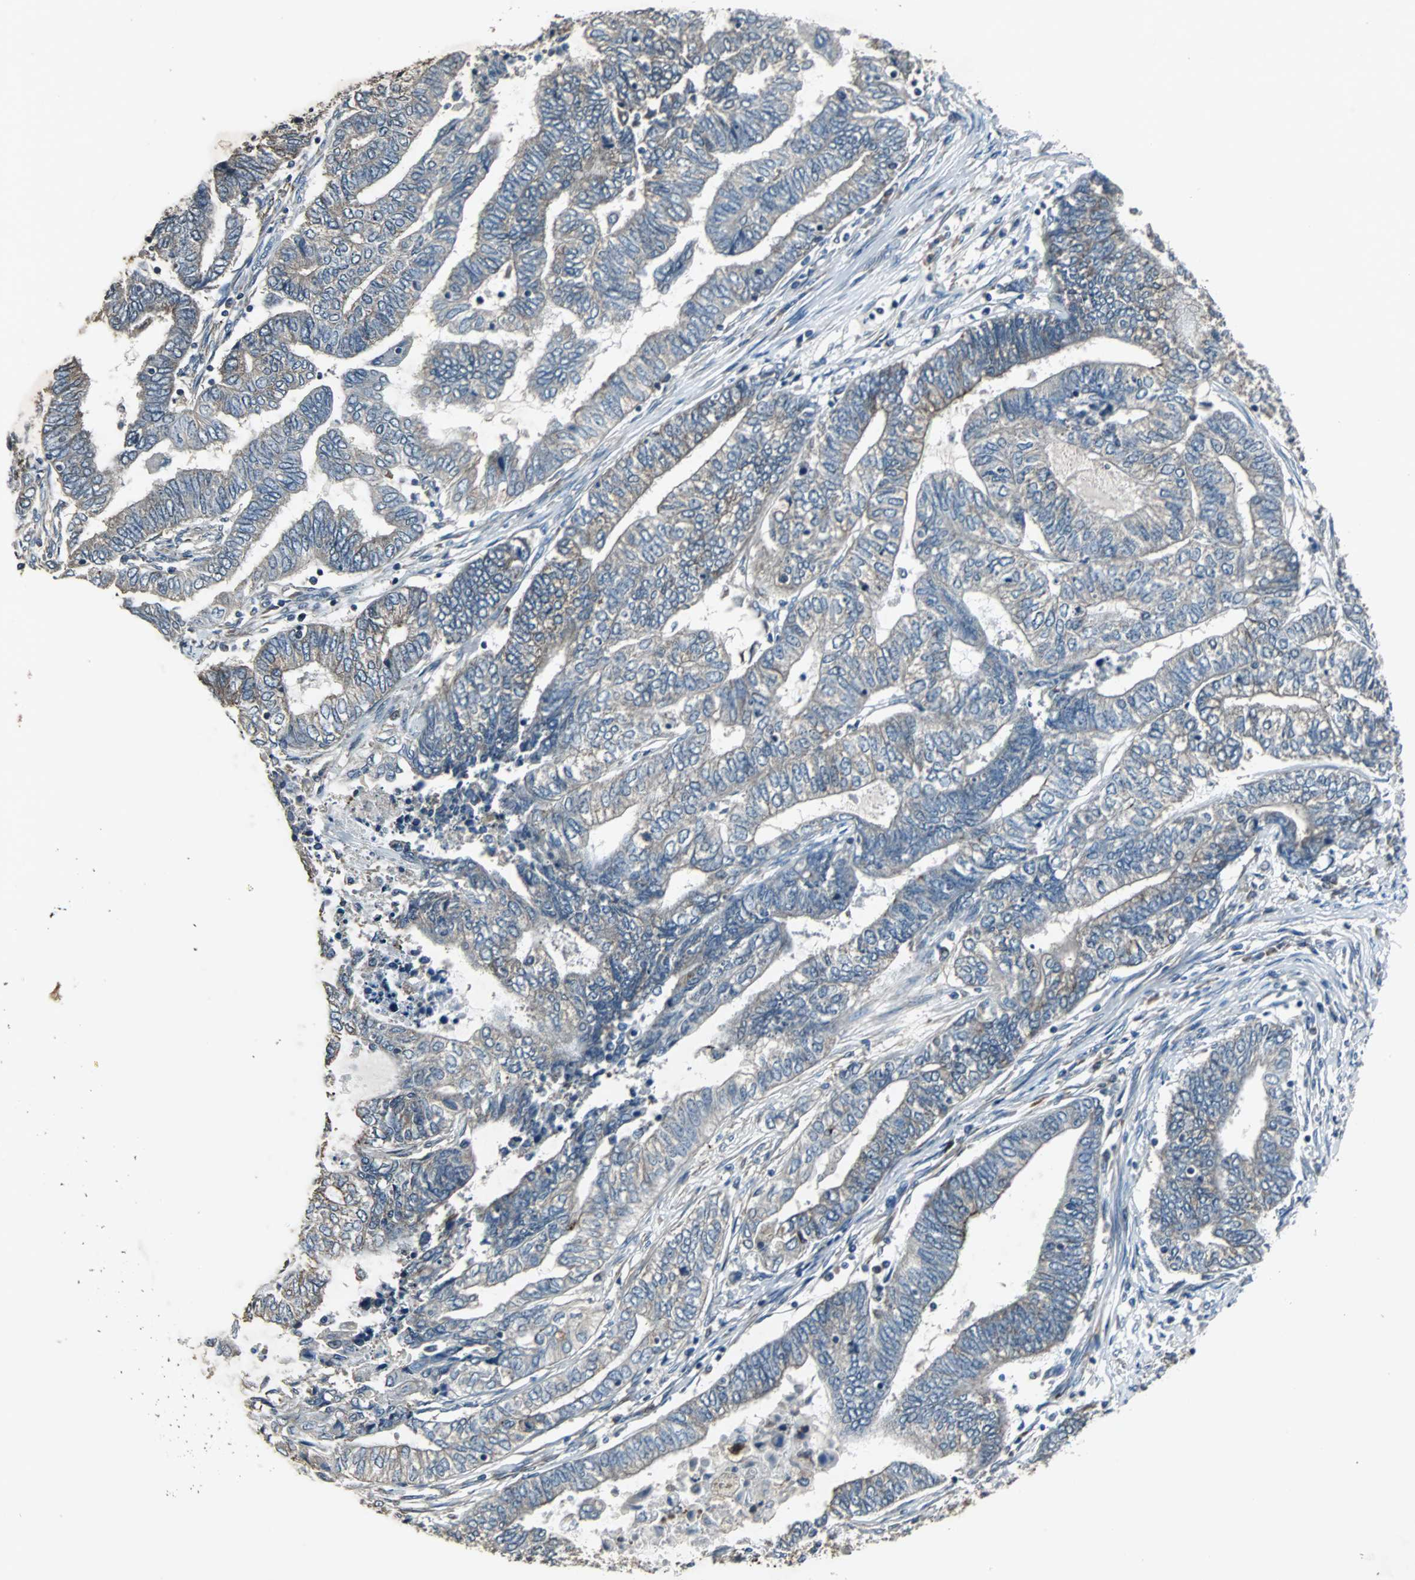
{"staining": {"intensity": "negative", "quantity": "none", "location": "none"}, "tissue": "endometrial cancer", "cell_type": "Tumor cells", "image_type": "cancer", "snomed": [{"axis": "morphology", "description": "Adenocarcinoma, NOS"}, {"axis": "topography", "description": "Uterus"}, {"axis": "topography", "description": "Endometrium"}], "caption": "Tumor cells show no significant positivity in endometrial adenocarcinoma.", "gene": "SOS1", "patient": {"sex": "female", "age": 70}}